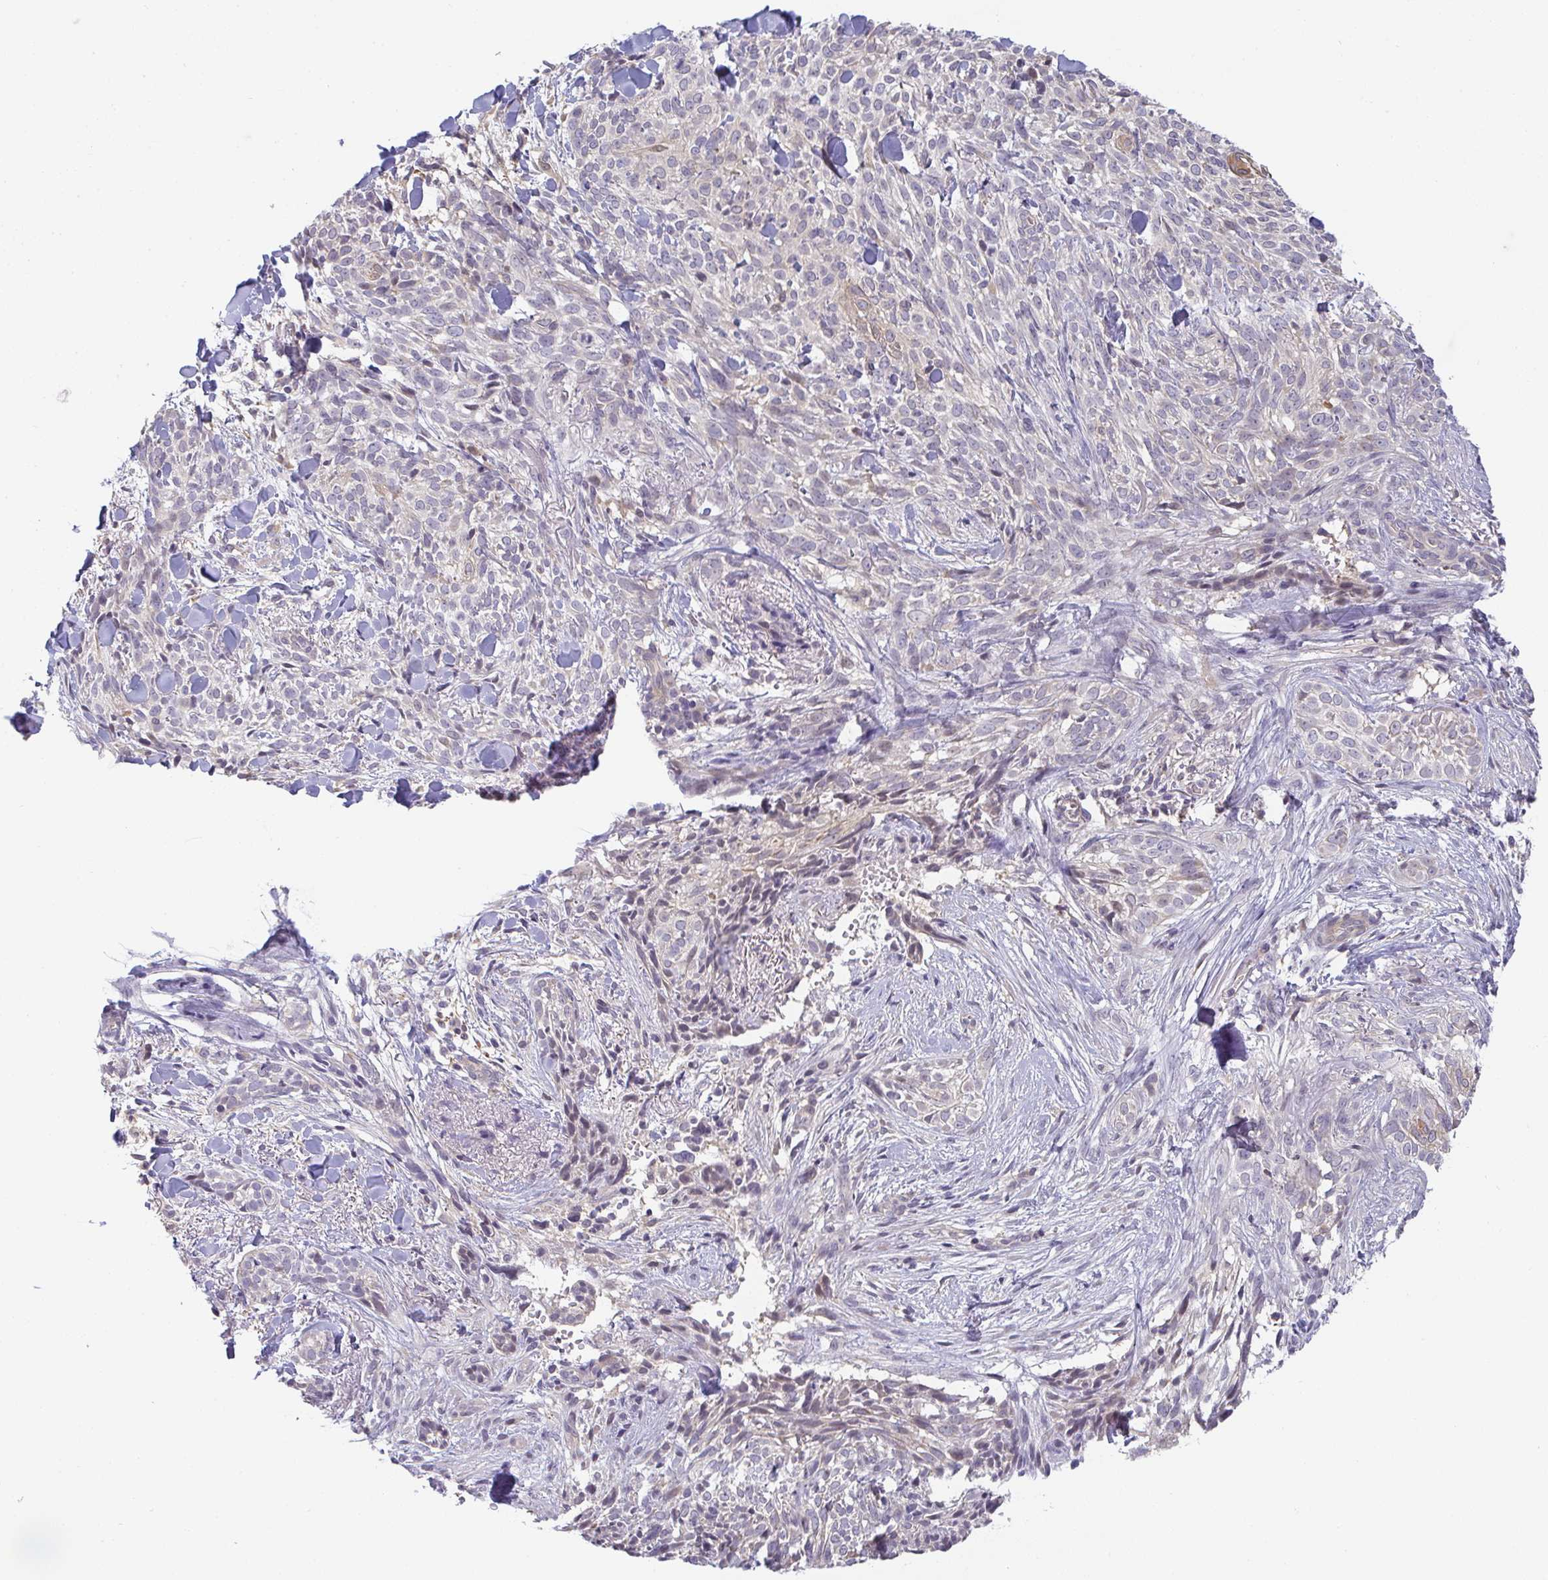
{"staining": {"intensity": "weak", "quantity": "<25%", "location": "cytoplasmic/membranous"}, "tissue": "skin cancer", "cell_type": "Tumor cells", "image_type": "cancer", "snomed": [{"axis": "morphology", "description": "Basal cell carcinoma"}, {"axis": "topography", "description": "Skin"}, {"axis": "topography", "description": "Skin of face"}], "caption": "An immunohistochemistry (IHC) image of skin basal cell carcinoma is shown. There is no staining in tumor cells of skin basal cell carcinoma. (Brightfield microscopy of DAB IHC at high magnification).", "gene": "GSDMB", "patient": {"sex": "female", "age": 90}}